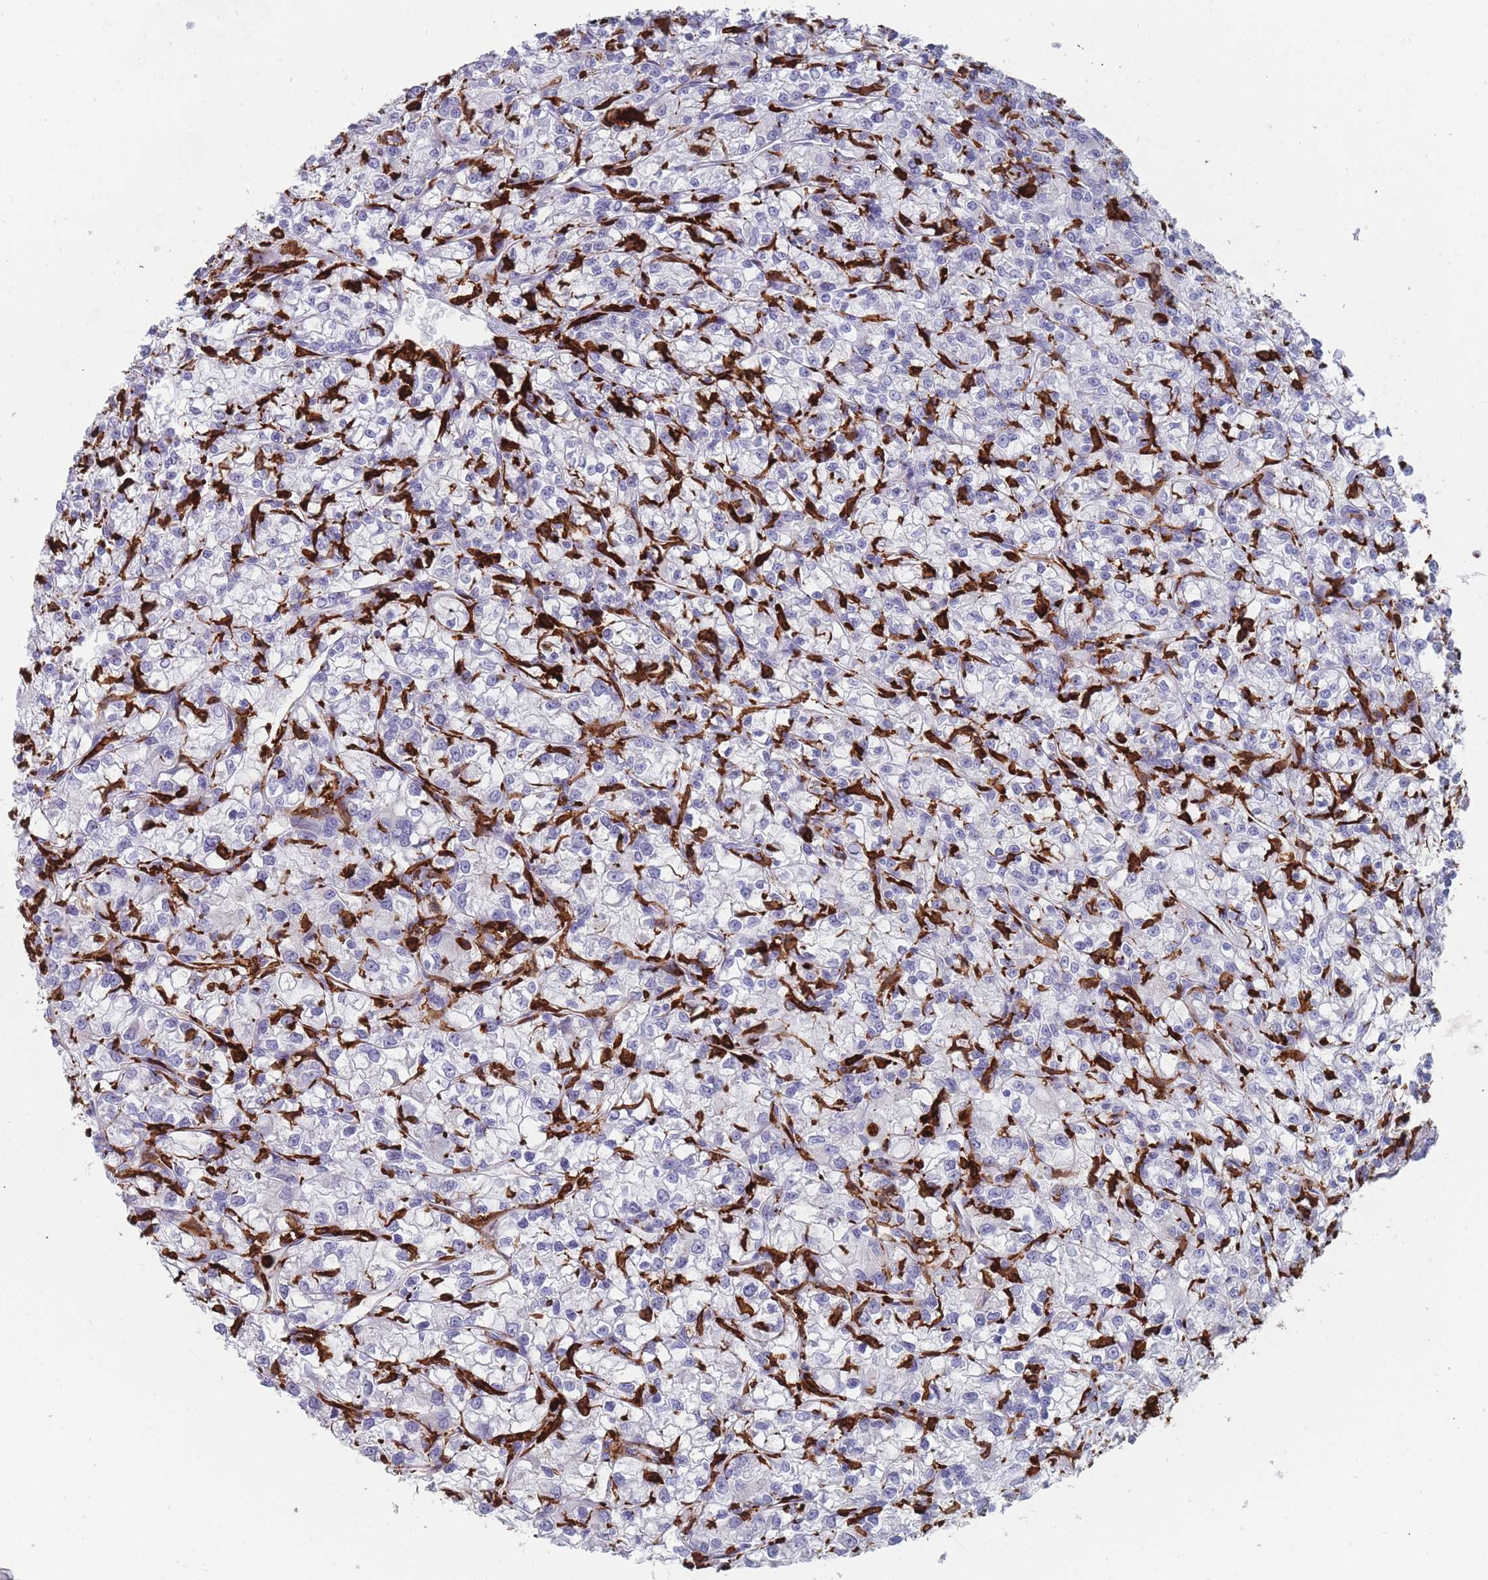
{"staining": {"intensity": "negative", "quantity": "none", "location": "none"}, "tissue": "renal cancer", "cell_type": "Tumor cells", "image_type": "cancer", "snomed": [{"axis": "morphology", "description": "Adenocarcinoma, NOS"}, {"axis": "topography", "description": "Kidney"}], "caption": "Histopathology image shows no significant protein positivity in tumor cells of renal adenocarcinoma.", "gene": "AIF1", "patient": {"sex": "female", "age": 59}}